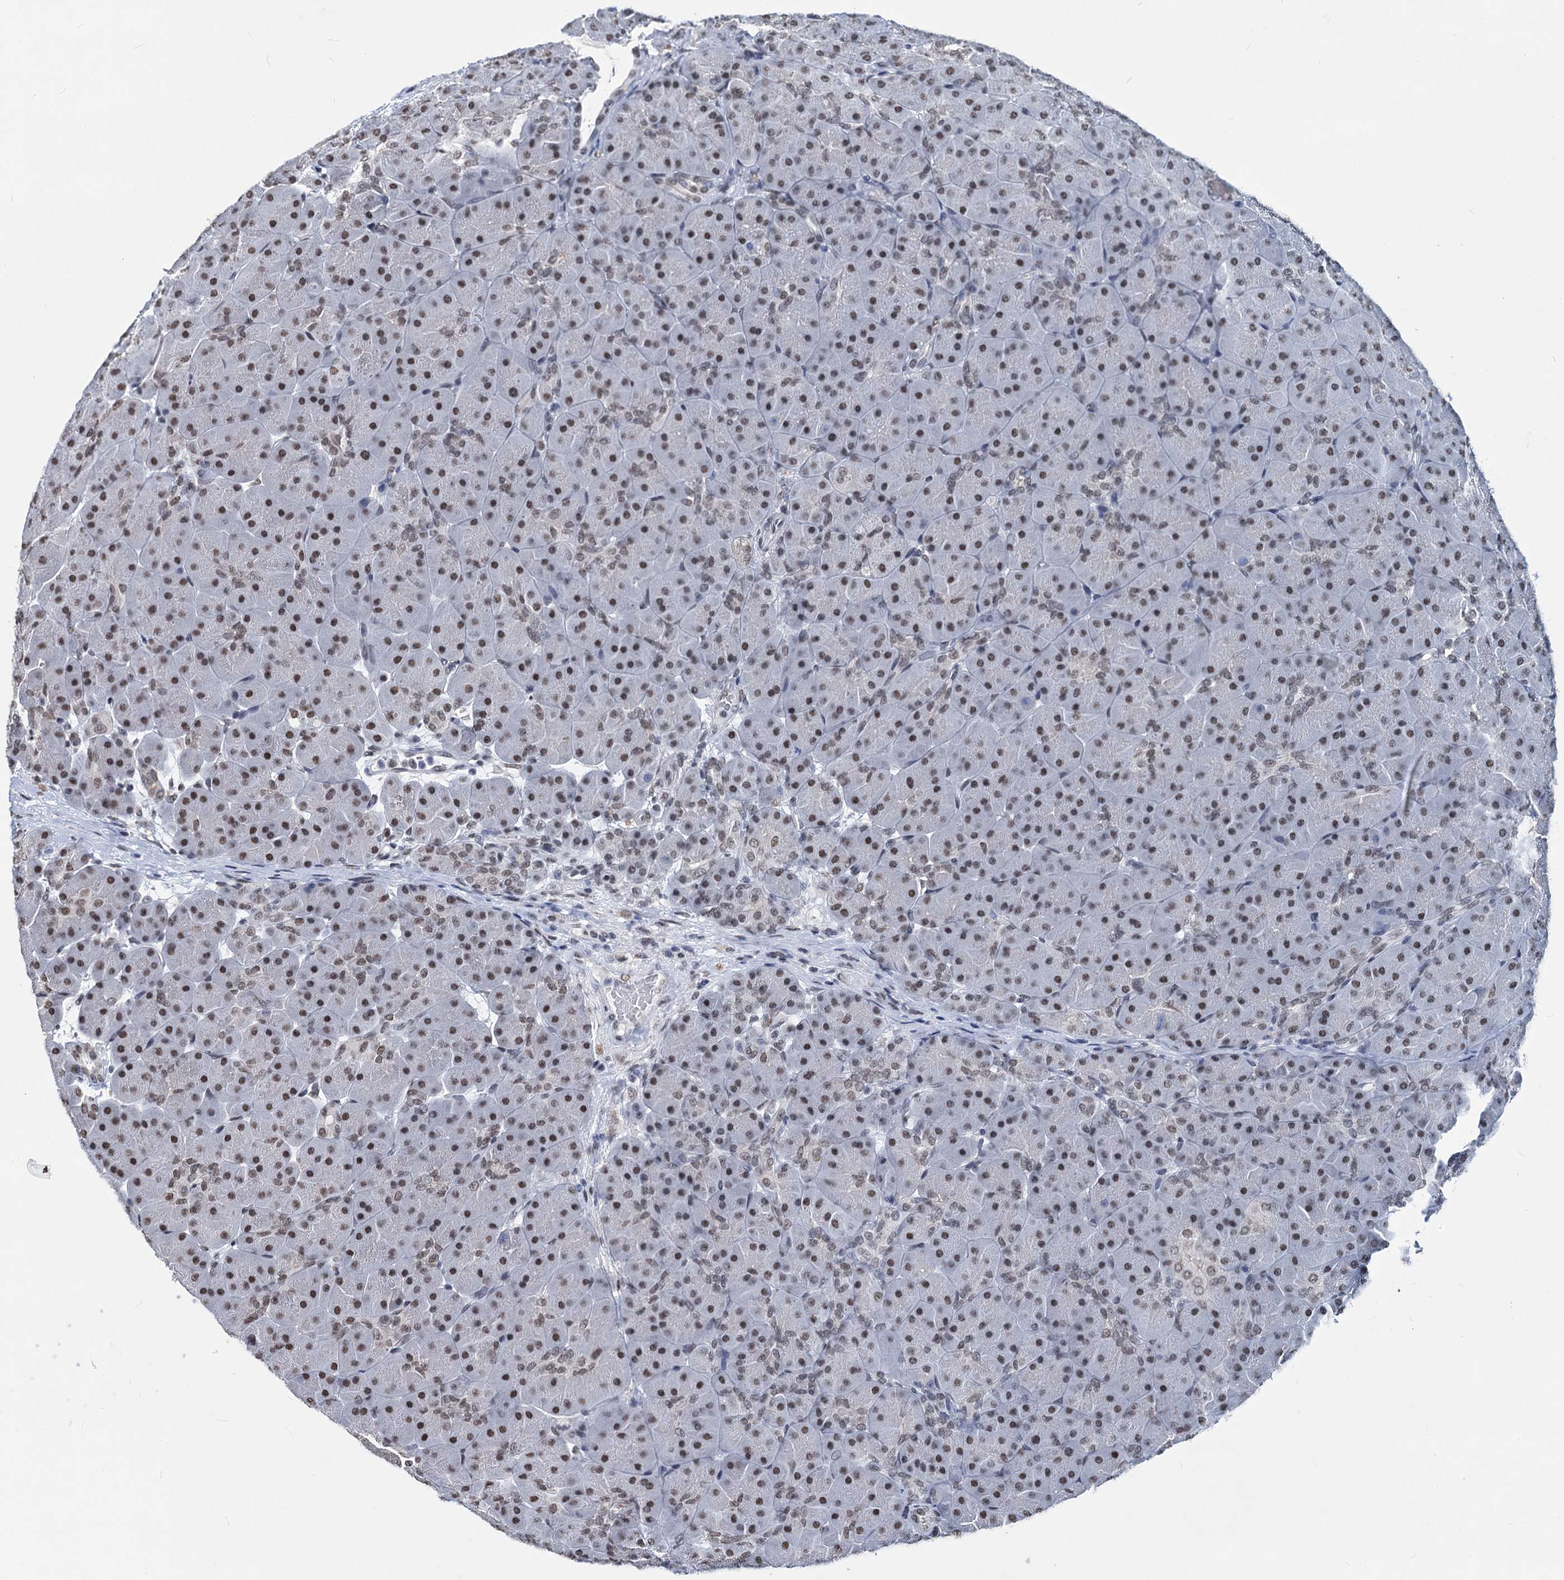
{"staining": {"intensity": "moderate", "quantity": ">75%", "location": "nuclear"}, "tissue": "pancreas", "cell_type": "Exocrine glandular cells", "image_type": "normal", "snomed": [{"axis": "morphology", "description": "Normal tissue, NOS"}, {"axis": "topography", "description": "Pancreas"}], "caption": "Protein staining shows moderate nuclear positivity in approximately >75% of exocrine glandular cells in unremarkable pancreas.", "gene": "PARPBP", "patient": {"sex": "male", "age": 66}}